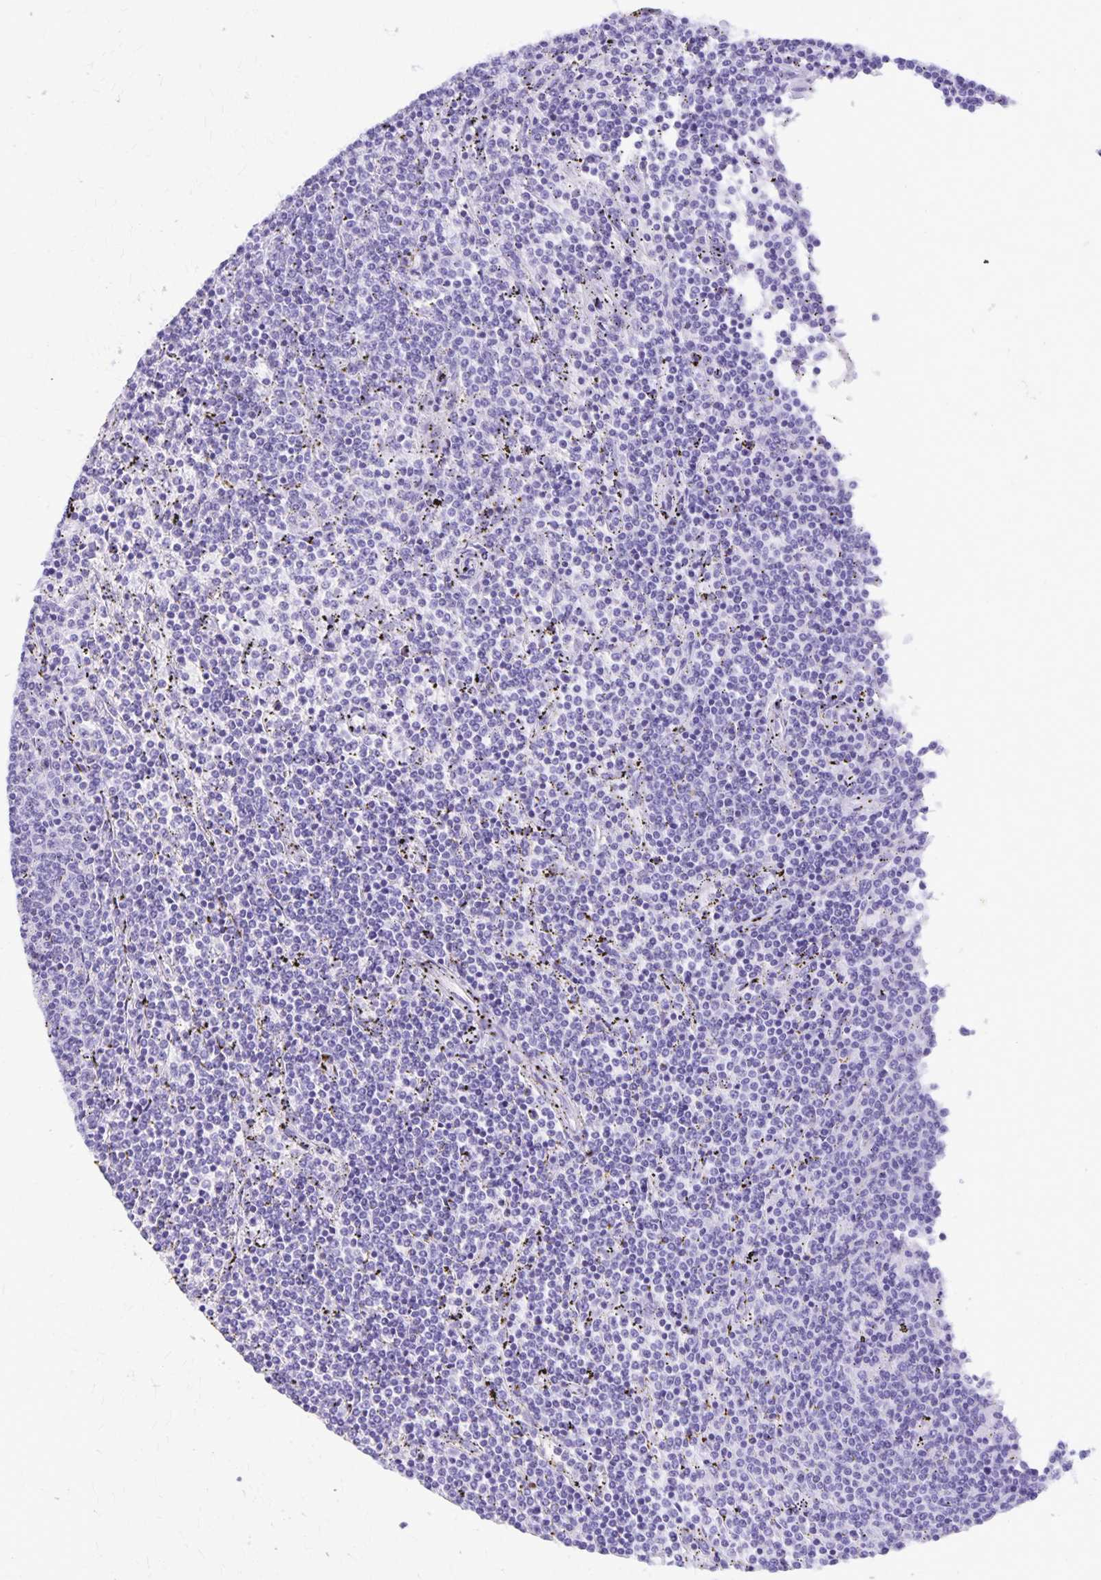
{"staining": {"intensity": "negative", "quantity": "none", "location": "none"}, "tissue": "lymphoma", "cell_type": "Tumor cells", "image_type": "cancer", "snomed": [{"axis": "morphology", "description": "Malignant lymphoma, non-Hodgkin's type, Low grade"}, {"axis": "topography", "description": "Spleen"}], "caption": "High magnification brightfield microscopy of low-grade malignant lymphoma, non-Hodgkin's type stained with DAB (3,3'-diaminobenzidine) (brown) and counterstained with hematoxylin (blue): tumor cells show no significant expression.", "gene": "DEFA5", "patient": {"sex": "female", "age": 50}}